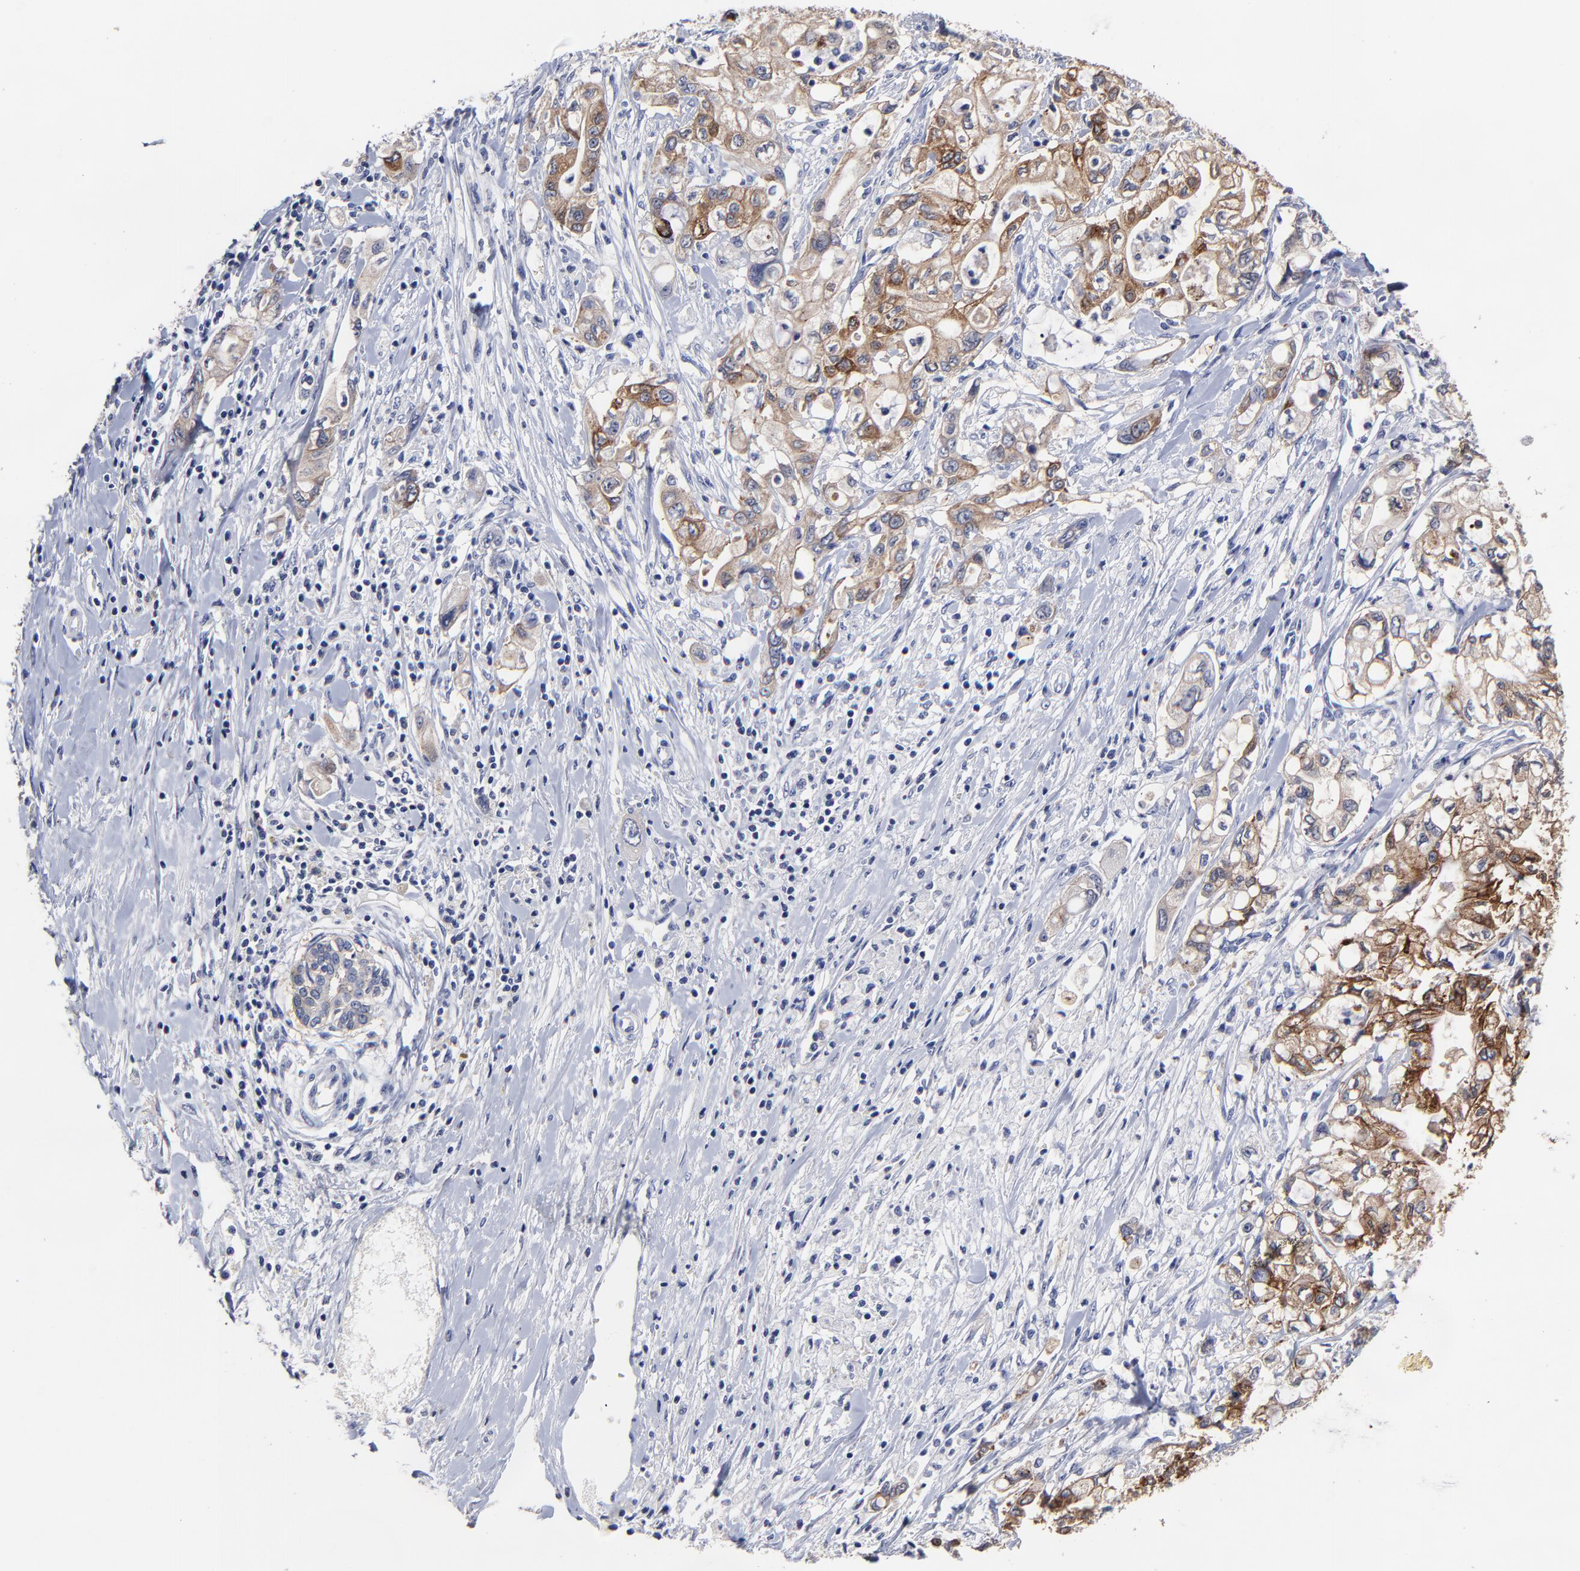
{"staining": {"intensity": "moderate", "quantity": "25%-75%", "location": "cytoplasmic/membranous"}, "tissue": "pancreatic cancer", "cell_type": "Tumor cells", "image_type": "cancer", "snomed": [{"axis": "morphology", "description": "Adenocarcinoma, NOS"}, {"axis": "topography", "description": "Pancreas"}], "caption": "Immunohistochemical staining of pancreatic cancer displays medium levels of moderate cytoplasmic/membranous expression in about 25%-75% of tumor cells.", "gene": "CXADR", "patient": {"sex": "male", "age": 79}}